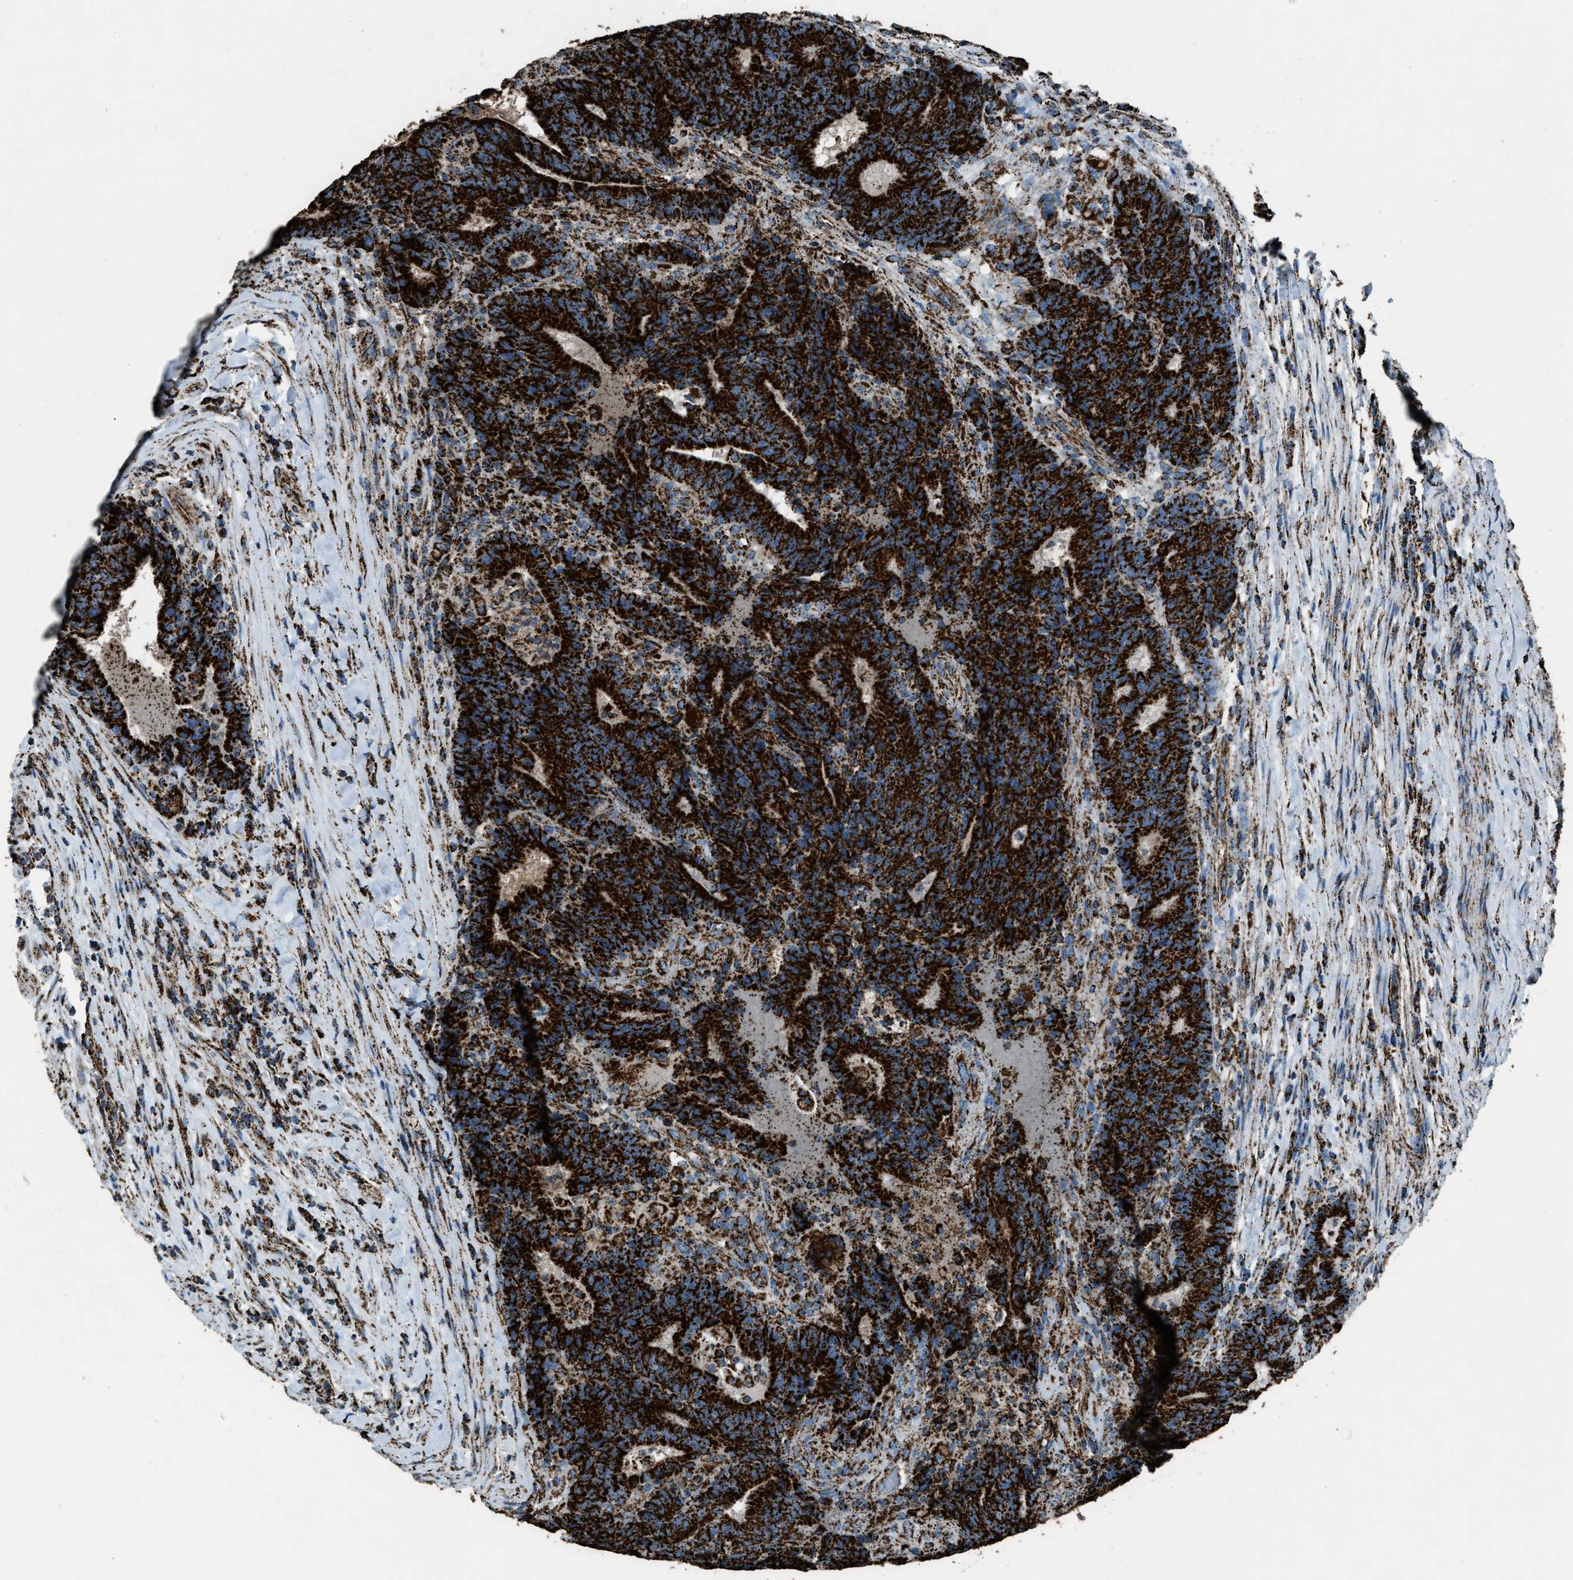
{"staining": {"intensity": "strong", "quantity": ">75%", "location": "cytoplasmic/membranous"}, "tissue": "colorectal cancer", "cell_type": "Tumor cells", "image_type": "cancer", "snomed": [{"axis": "morphology", "description": "Normal tissue, NOS"}, {"axis": "morphology", "description": "Adenocarcinoma, NOS"}, {"axis": "topography", "description": "Colon"}], "caption": "Adenocarcinoma (colorectal) was stained to show a protein in brown. There is high levels of strong cytoplasmic/membranous expression in about >75% of tumor cells. (Brightfield microscopy of DAB IHC at high magnification).", "gene": "MDH2", "patient": {"sex": "female", "age": 75}}